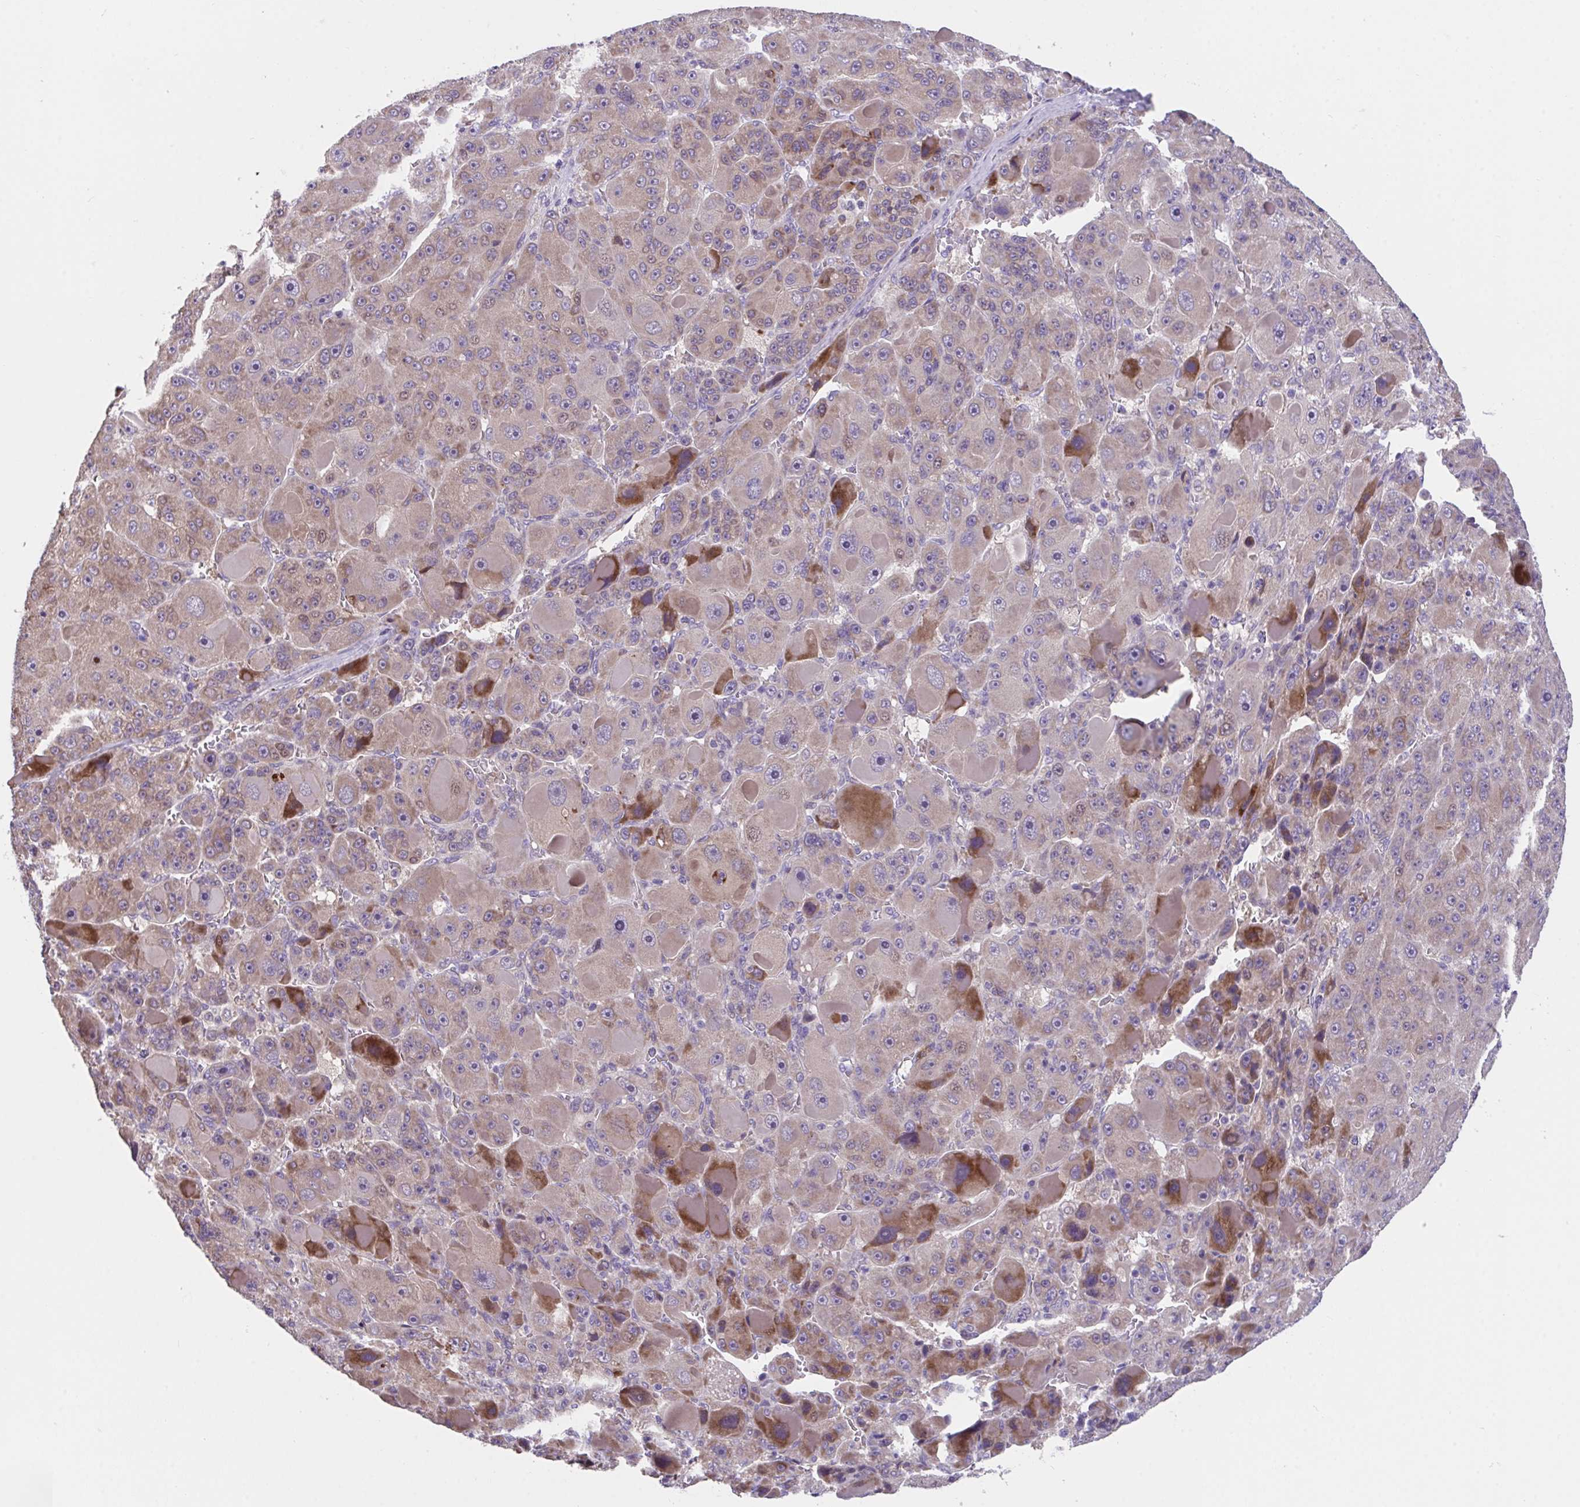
{"staining": {"intensity": "moderate", "quantity": "25%-75%", "location": "cytoplasmic/membranous"}, "tissue": "liver cancer", "cell_type": "Tumor cells", "image_type": "cancer", "snomed": [{"axis": "morphology", "description": "Carcinoma, Hepatocellular, NOS"}, {"axis": "topography", "description": "Liver"}], "caption": "A micrograph of hepatocellular carcinoma (liver) stained for a protein exhibits moderate cytoplasmic/membranous brown staining in tumor cells.", "gene": "SUSD4", "patient": {"sex": "male", "age": 76}}